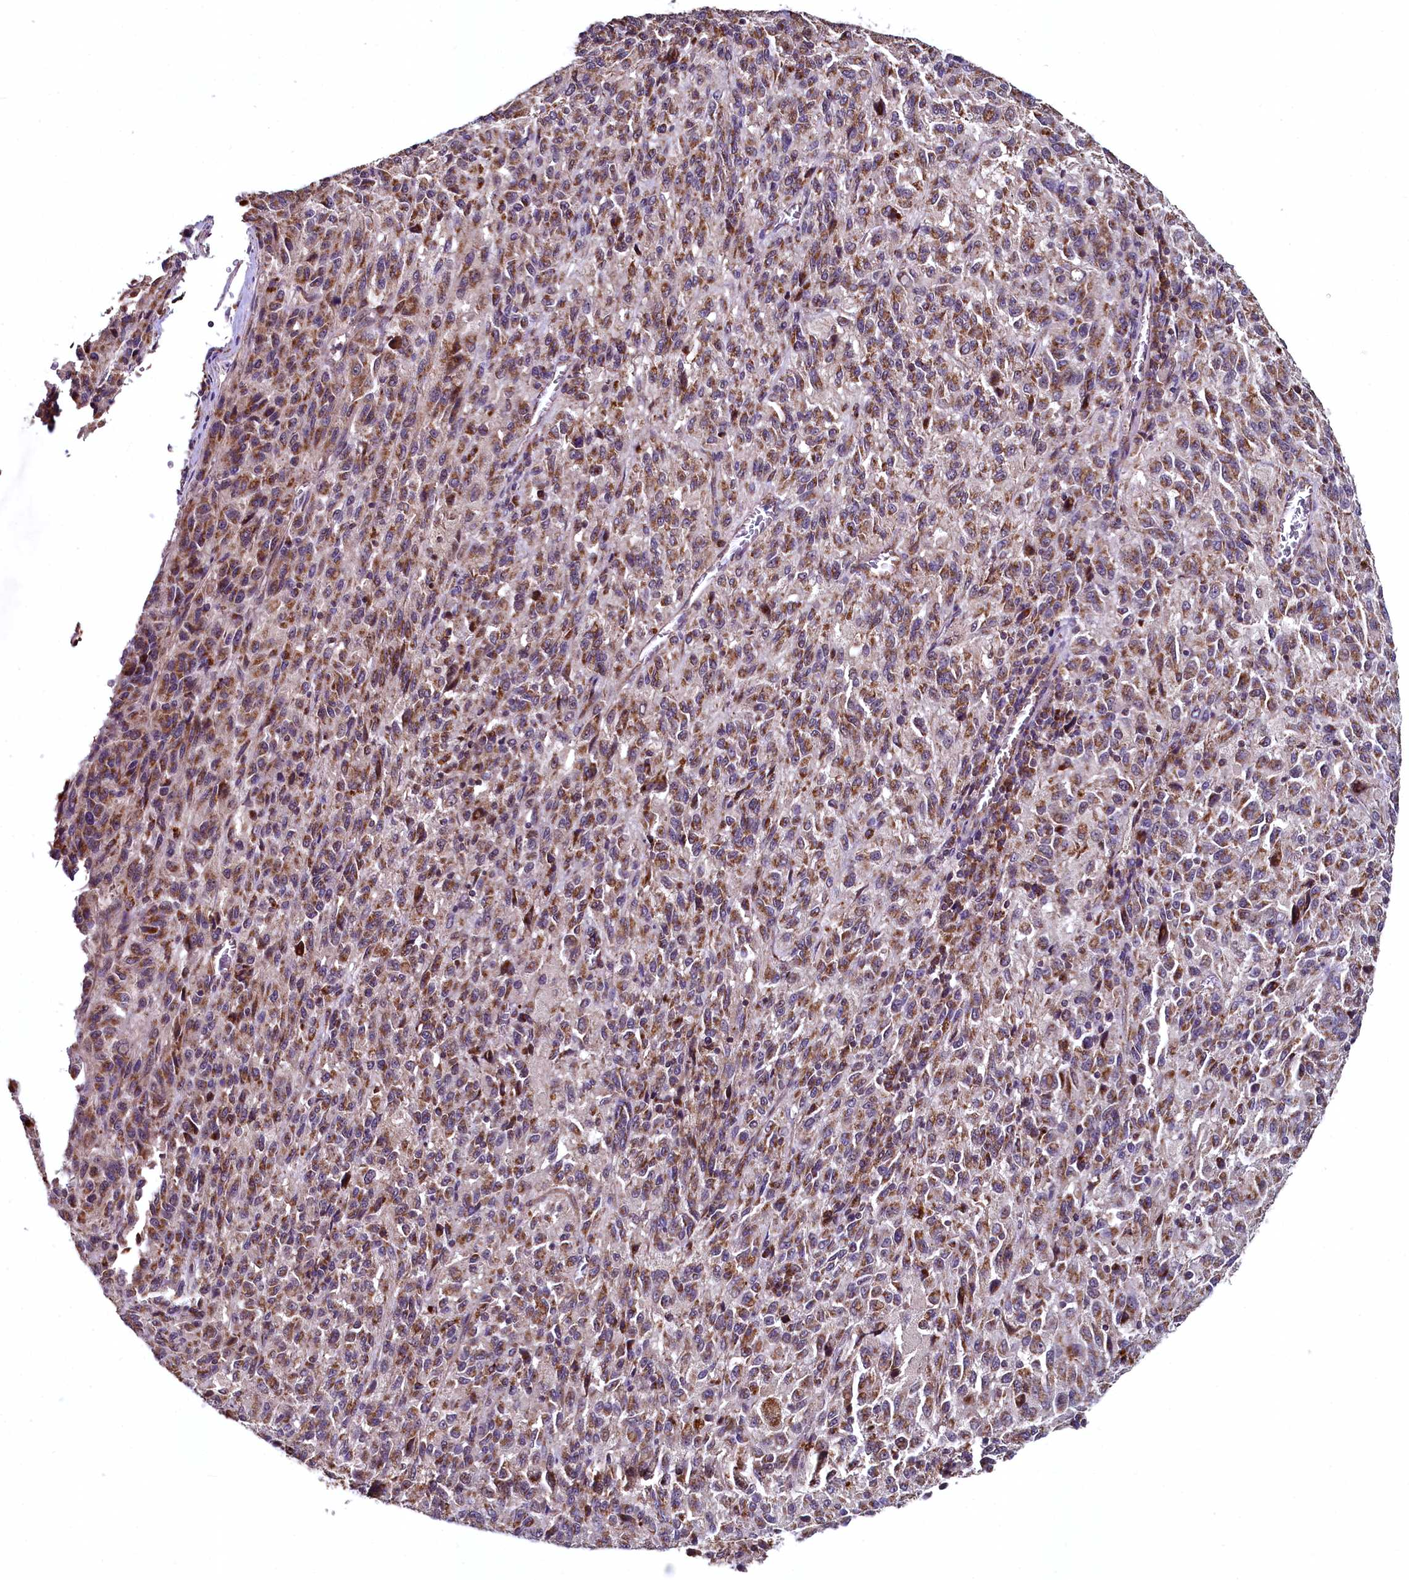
{"staining": {"intensity": "moderate", "quantity": ">75%", "location": "cytoplasmic/membranous"}, "tissue": "melanoma", "cell_type": "Tumor cells", "image_type": "cancer", "snomed": [{"axis": "morphology", "description": "Malignant melanoma, Metastatic site"}, {"axis": "topography", "description": "Lung"}], "caption": "Immunohistochemical staining of human malignant melanoma (metastatic site) shows medium levels of moderate cytoplasmic/membranous protein expression in approximately >75% of tumor cells.", "gene": "METTL4", "patient": {"sex": "male", "age": 64}}